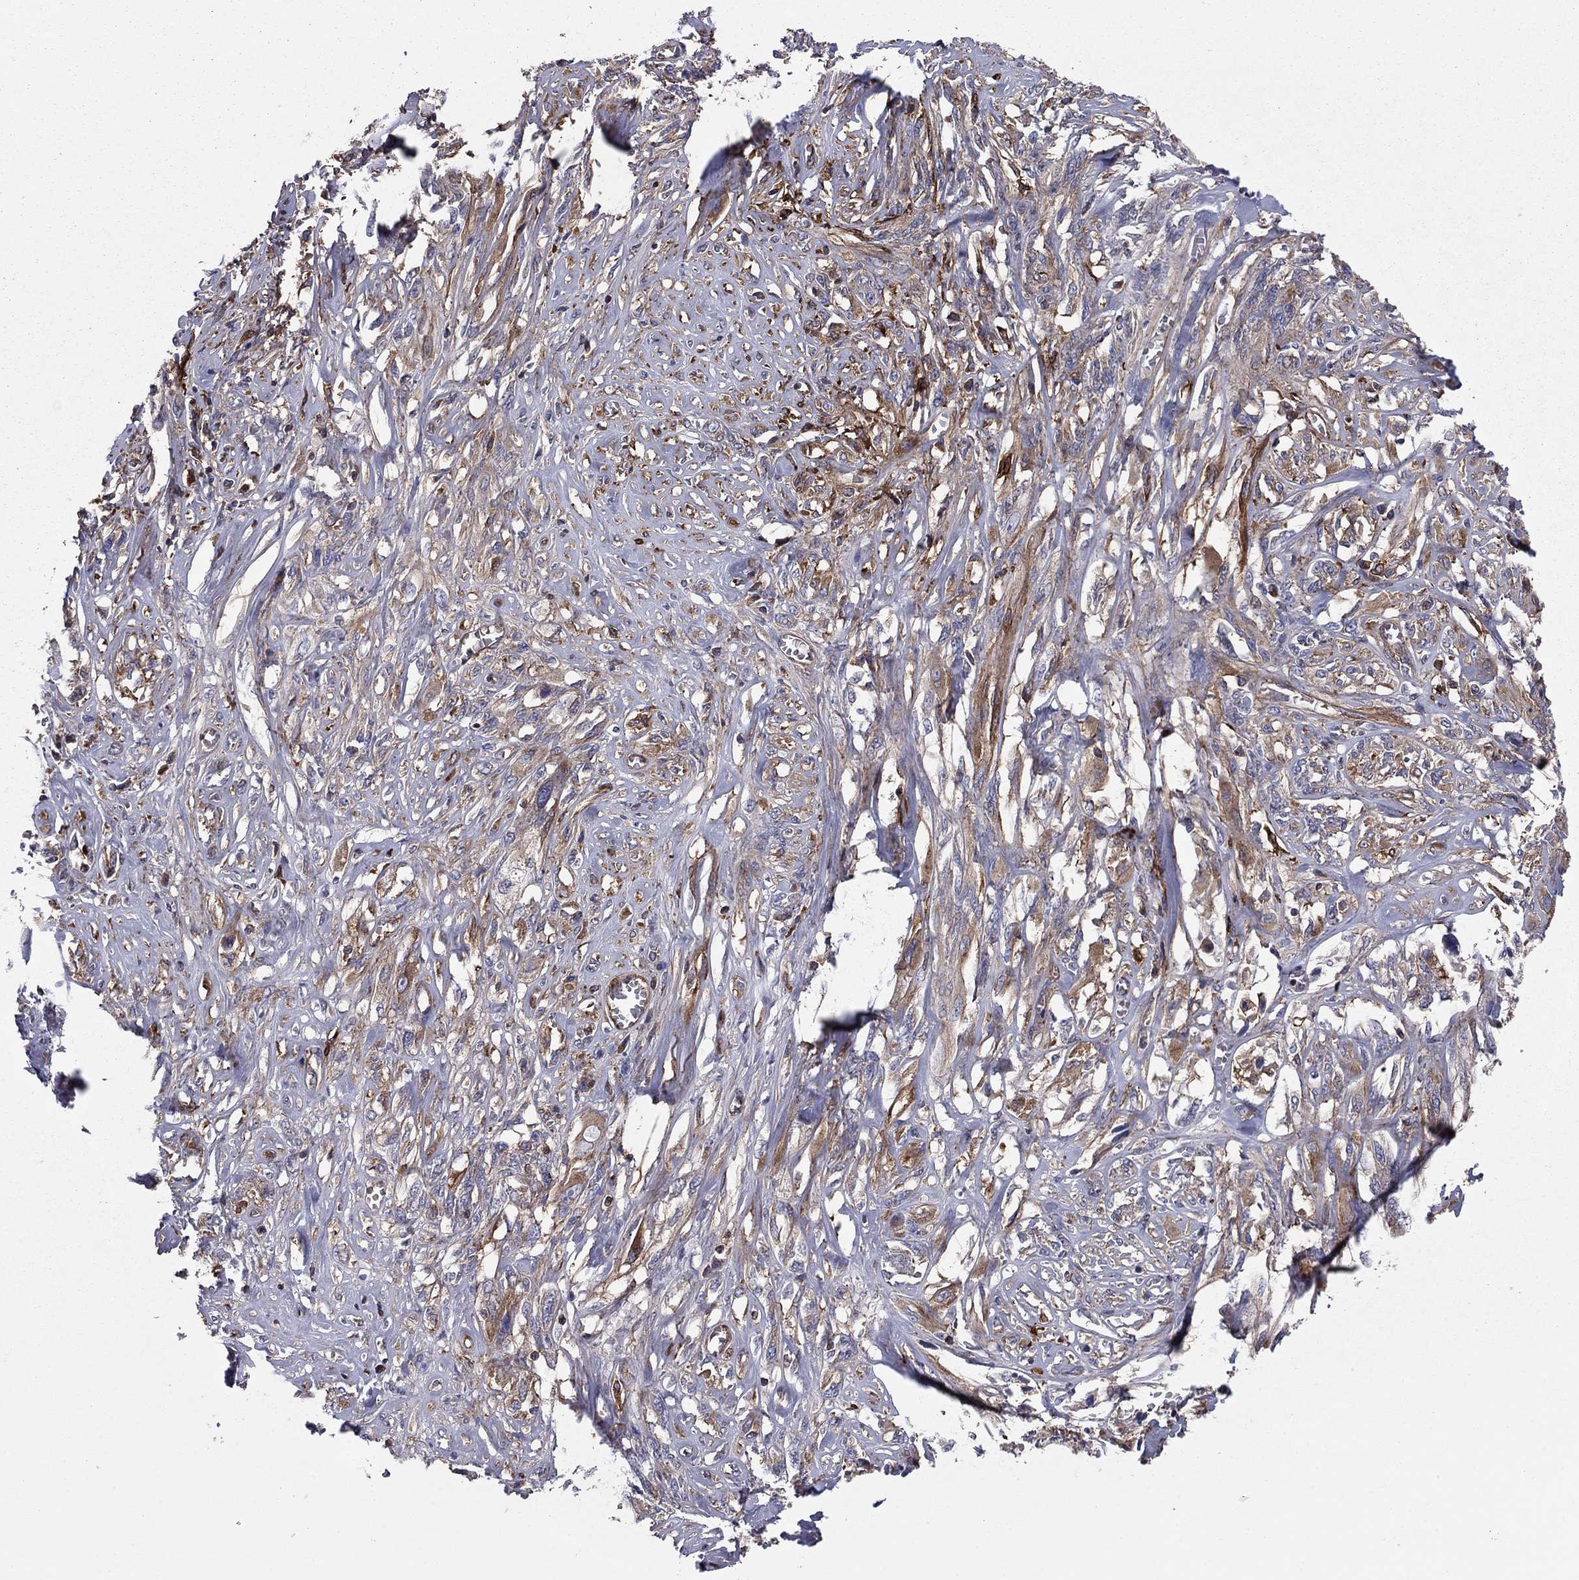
{"staining": {"intensity": "weak", "quantity": "25%-75%", "location": "cytoplasmic/membranous"}, "tissue": "melanoma", "cell_type": "Tumor cells", "image_type": "cancer", "snomed": [{"axis": "morphology", "description": "Malignant melanoma, NOS"}, {"axis": "topography", "description": "Skin"}], "caption": "Malignant melanoma stained for a protein (brown) displays weak cytoplasmic/membranous positive positivity in approximately 25%-75% of tumor cells.", "gene": "EHBP1L1", "patient": {"sex": "female", "age": 91}}